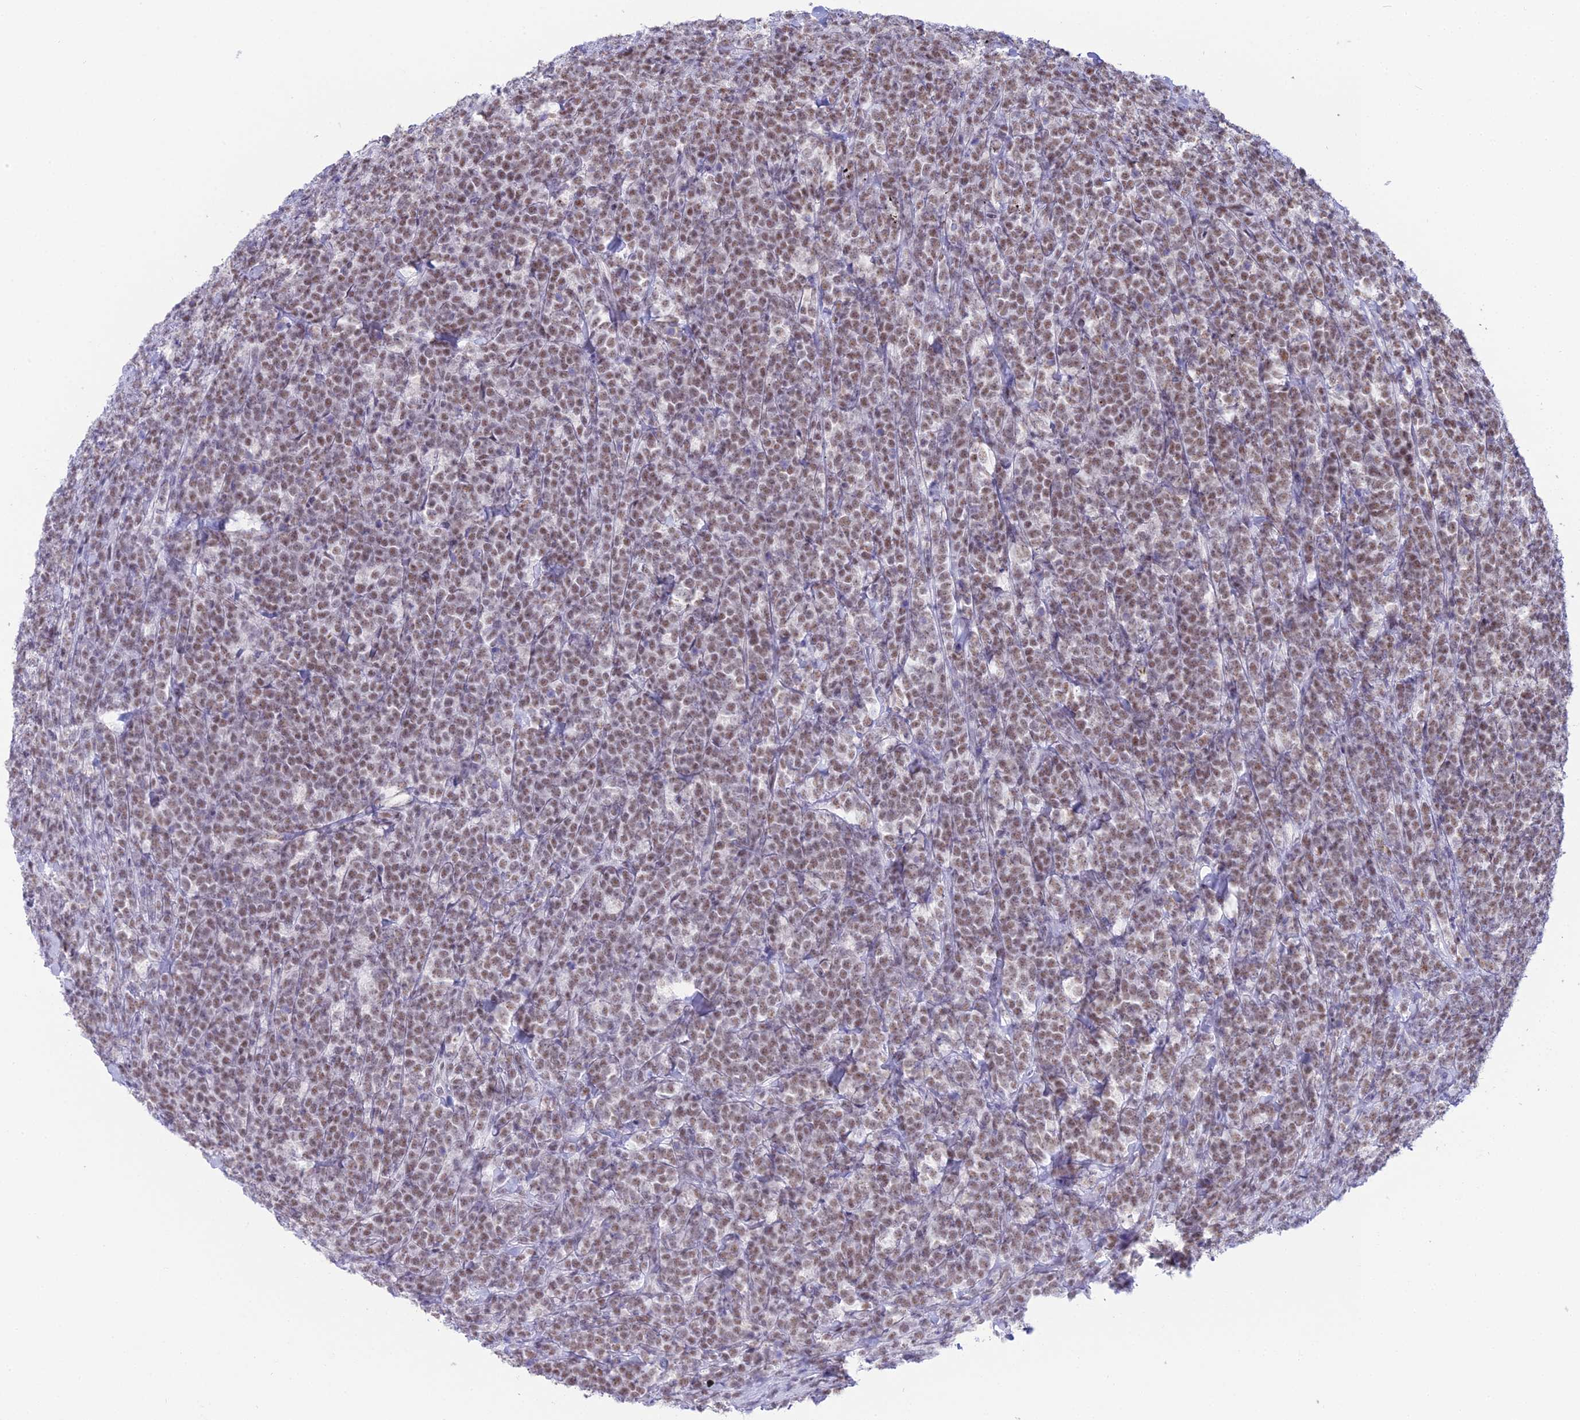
{"staining": {"intensity": "moderate", "quantity": ">75%", "location": "nuclear"}, "tissue": "lymphoma", "cell_type": "Tumor cells", "image_type": "cancer", "snomed": [{"axis": "morphology", "description": "Malignant lymphoma, non-Hodgkin's type, High grade"}, {"axis": "topography", "description": "Small intestine"}], "caption": "Brown immunohistochemical staining in high-grade malignant lymphoma, non-Hodgkin's type exhibits moderate nuclear expression in about >75% of tumor cells.", "gene": "RBM12", "patient": {"sex": "male", "age": 8}}